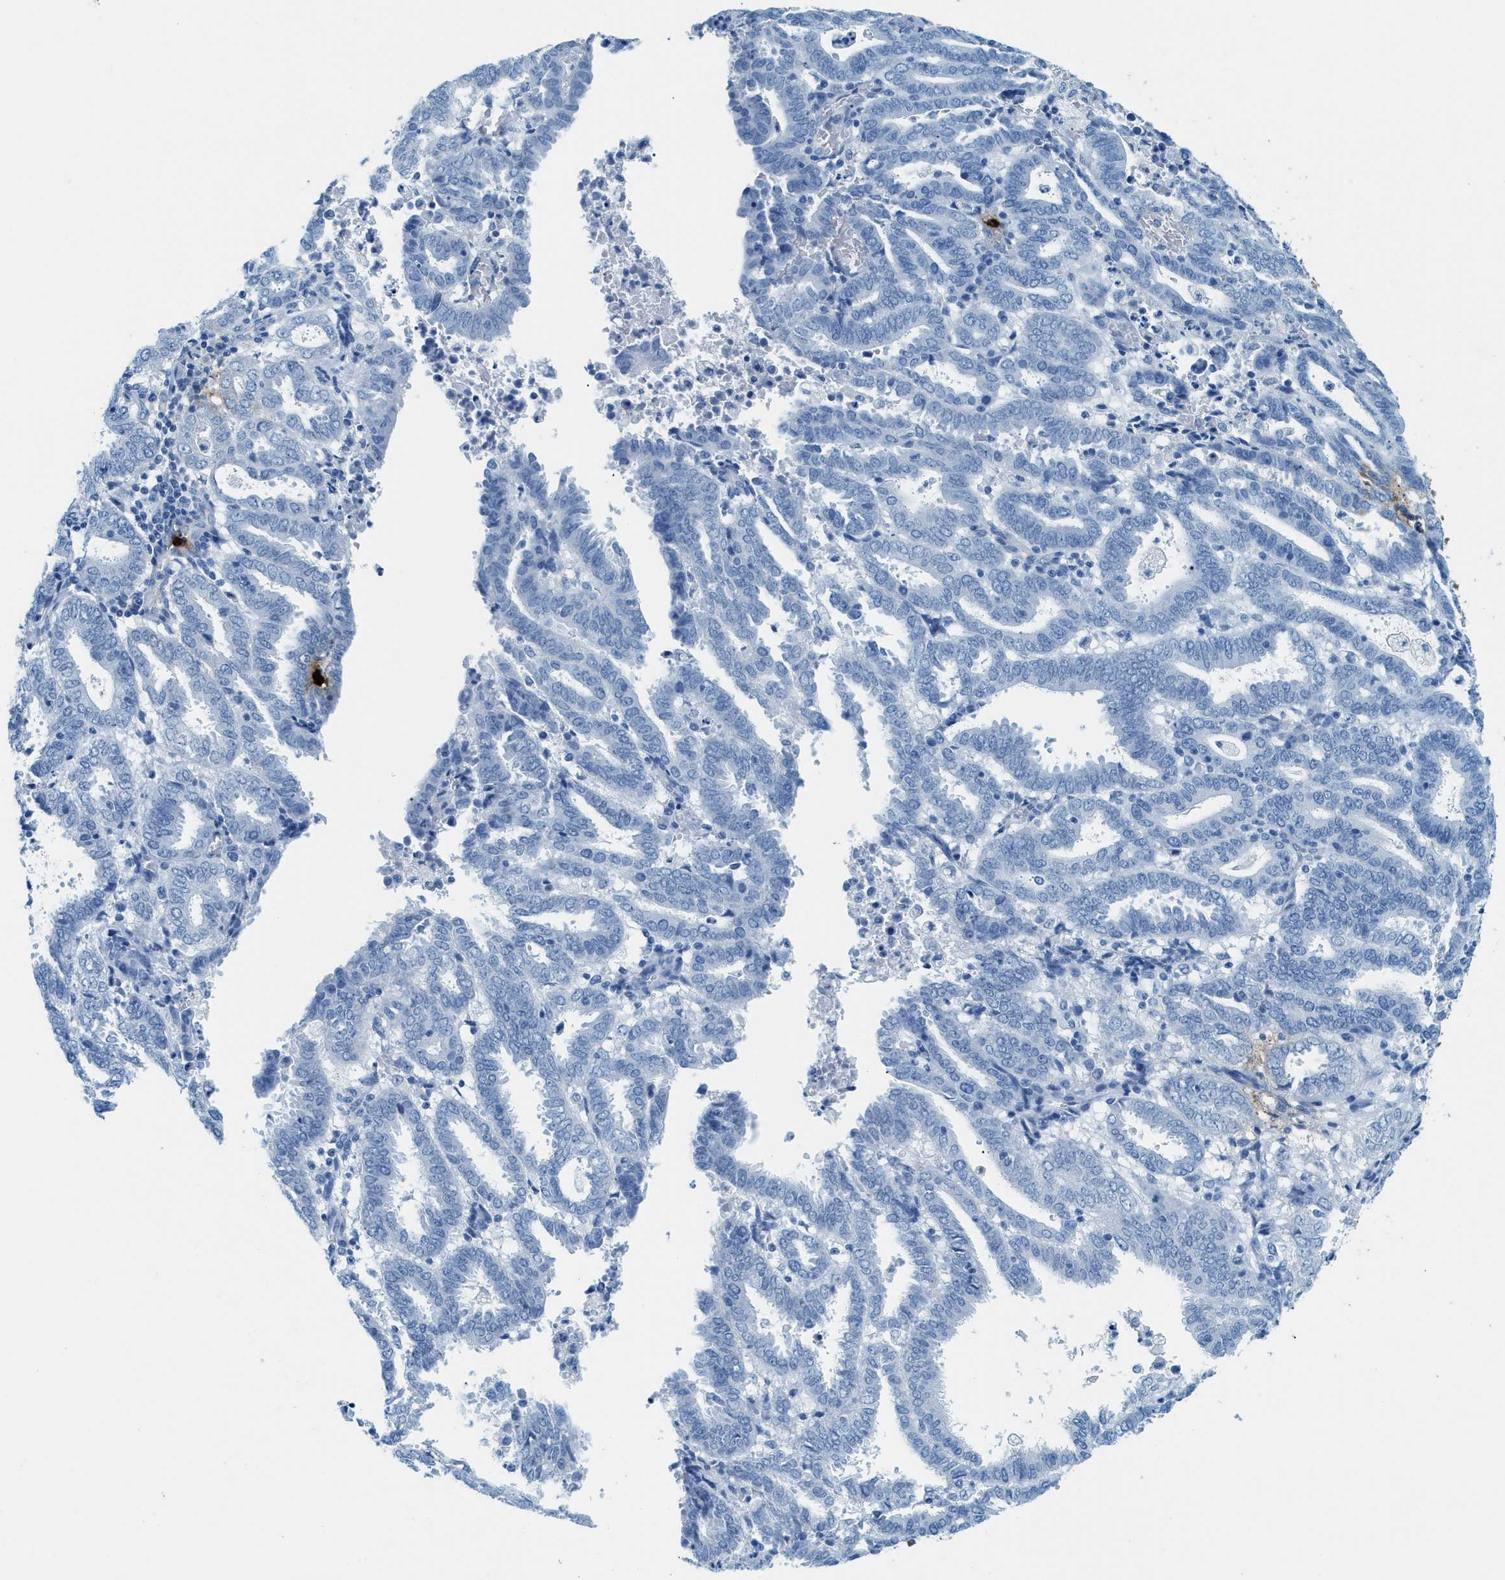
{"staining": {"intensity": "negative", "quantity": "none", "location": "none"}, "tissue": "endometrial cancer", "cell_type": "Tumor cells", "image_type": "cancer", "snomed": [{"axis": "morphology", "description": "Adenocarcinoma, NOS"}, {"axis": "topography", "description": "Uterus"}], "caption": "Immunohistochemistry (IHC) histopathology image of human endometrial cancer (adenocarcinoma) stained for a protein (brown), which exhibits no expression in tumor cells.", "gene": "TPSAB1", "patient": {"sex": "female", "age": 83}}